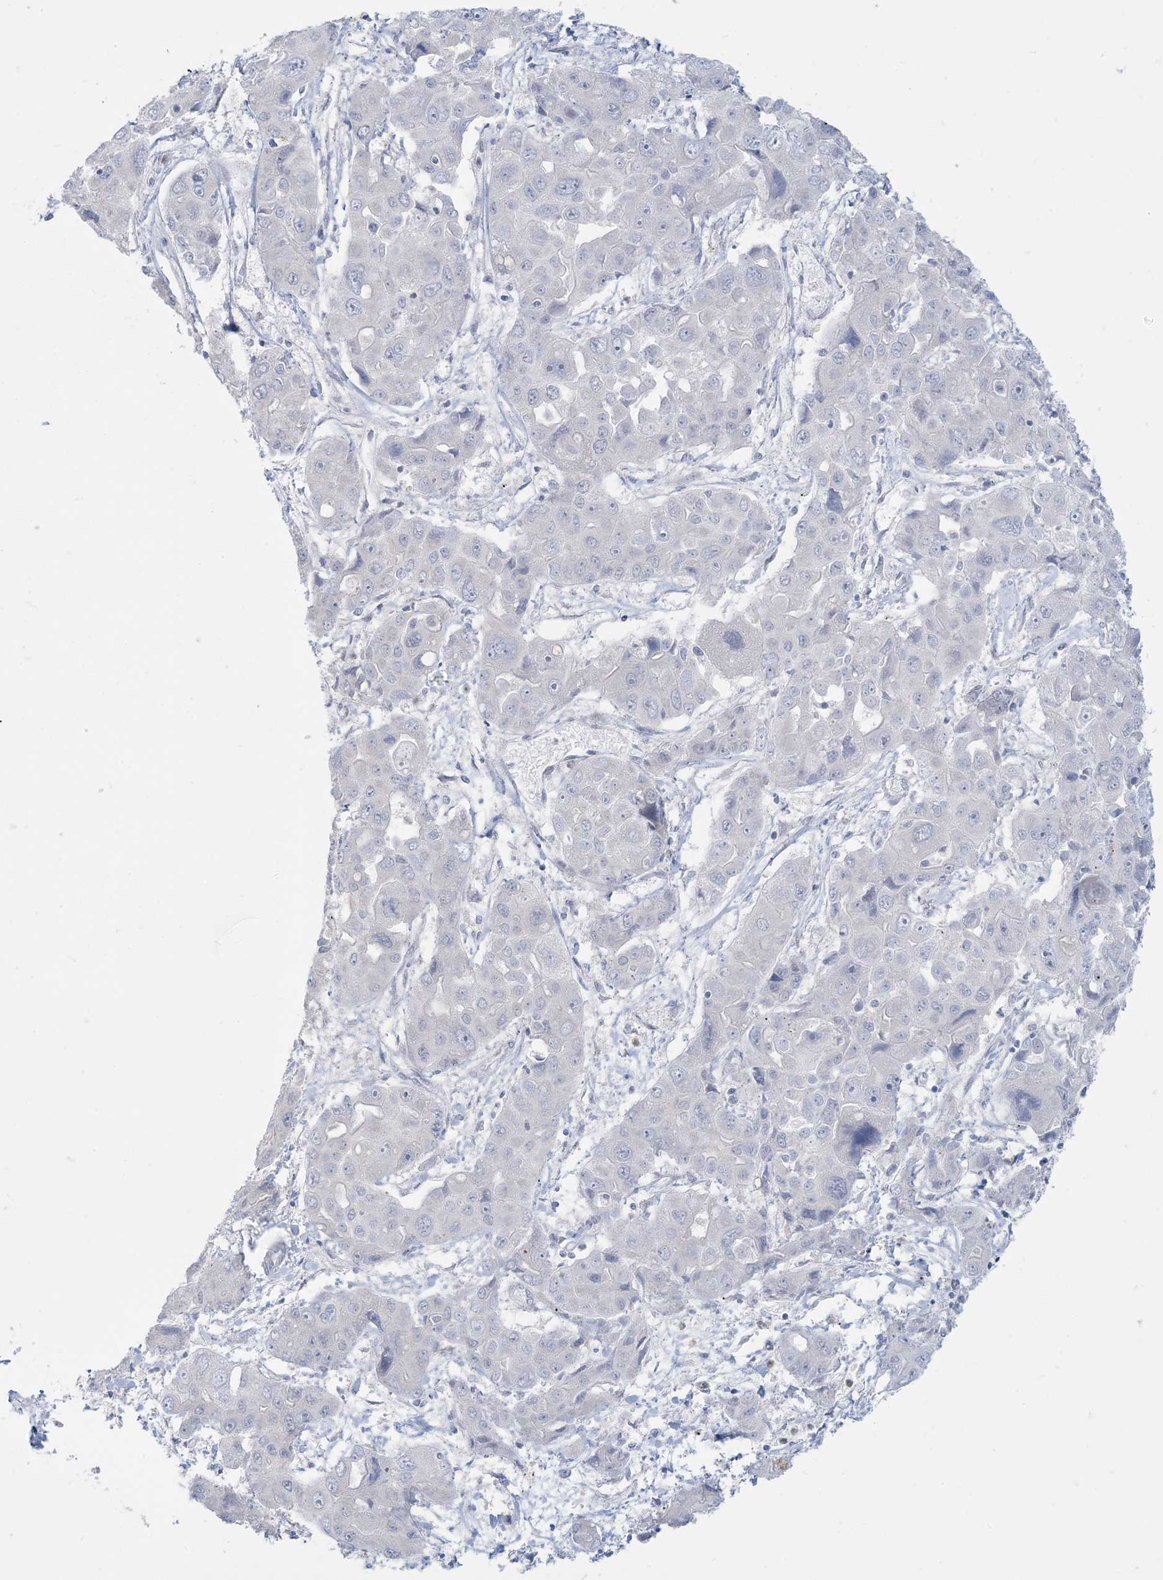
{"staining": {"intensity": "negative", "quantity": "none", "location": "none"}, "tissue": "liver cancer", "cell_type": "Tumor cells", "image_type": "cancer", "snomed": [{"axis": "morphology", "description": "Cholangiocarcinoma"}, {"axis": "topography", "description": "Liver"}], "caption": "Immunohistochemical staining of liver cholangiocarcinoma exhibits no significant expression in tumor cells. Nuclei are stained in blue.", "gene": "KIF3A", "patient": {"sex": "male", "age": 67}}